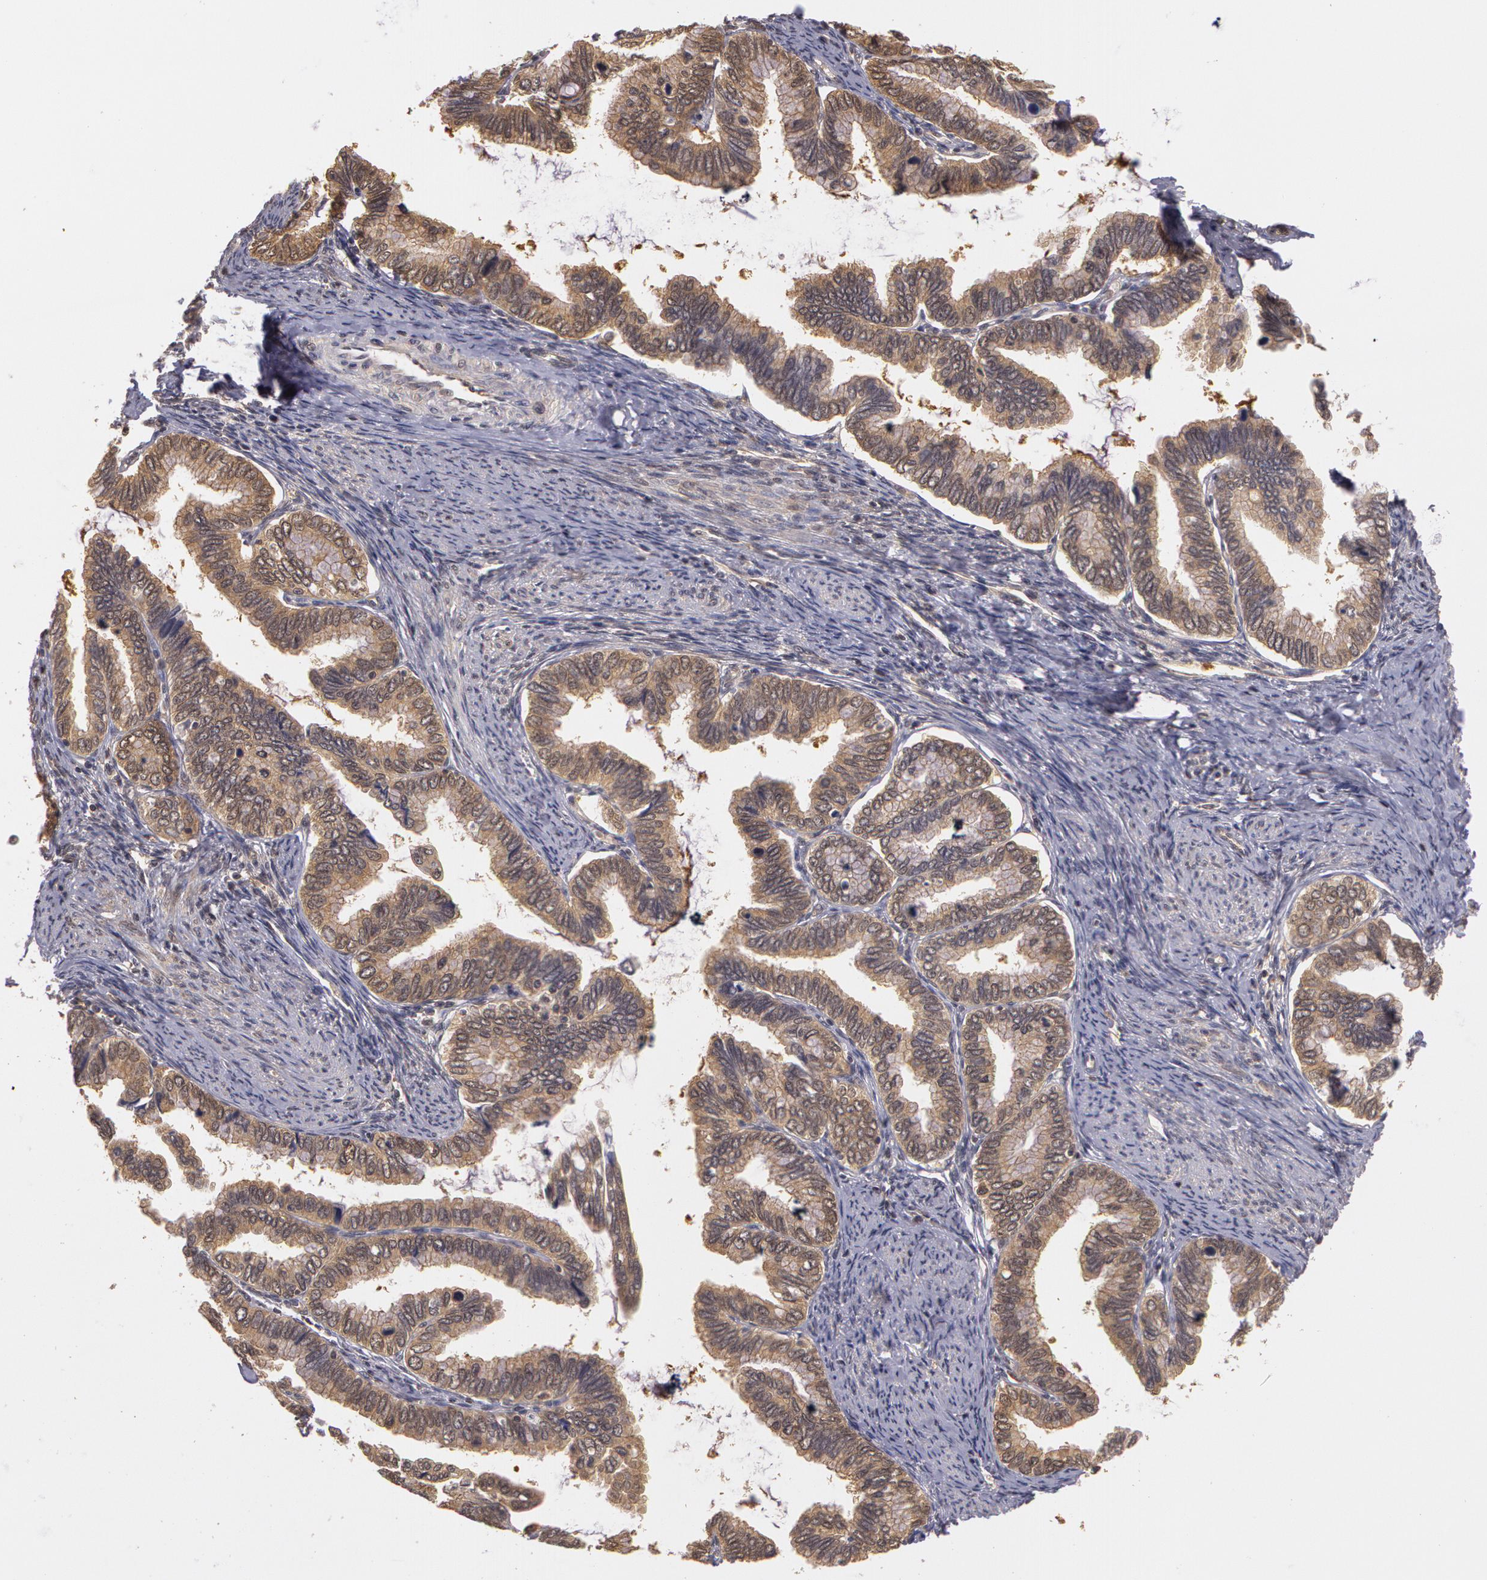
{"staining": {"intensity": "weak", "quantity": ">75%", "location": "cytoplasmic/membranous"}, "tissue": "cervical cancer", "cell_type": "Tumor cells", "image_type": "cancer", "snomed": [{"axis": "morphology", "description": "Adenocarcinoma, NOS"}, {"axis": "topography", "description": "Cervix"}], "caption": "High-magnification brightfield microscopy of cervical cancer stained with DAB (brown) and counterstained with hematoxylin (blue). tumor cells exhibit weak cytoplasmic/membranous staining is identified in approximately>75% of cells.", "gene": "AHSA1", "patient": {"sex": "female", "age": 49}}